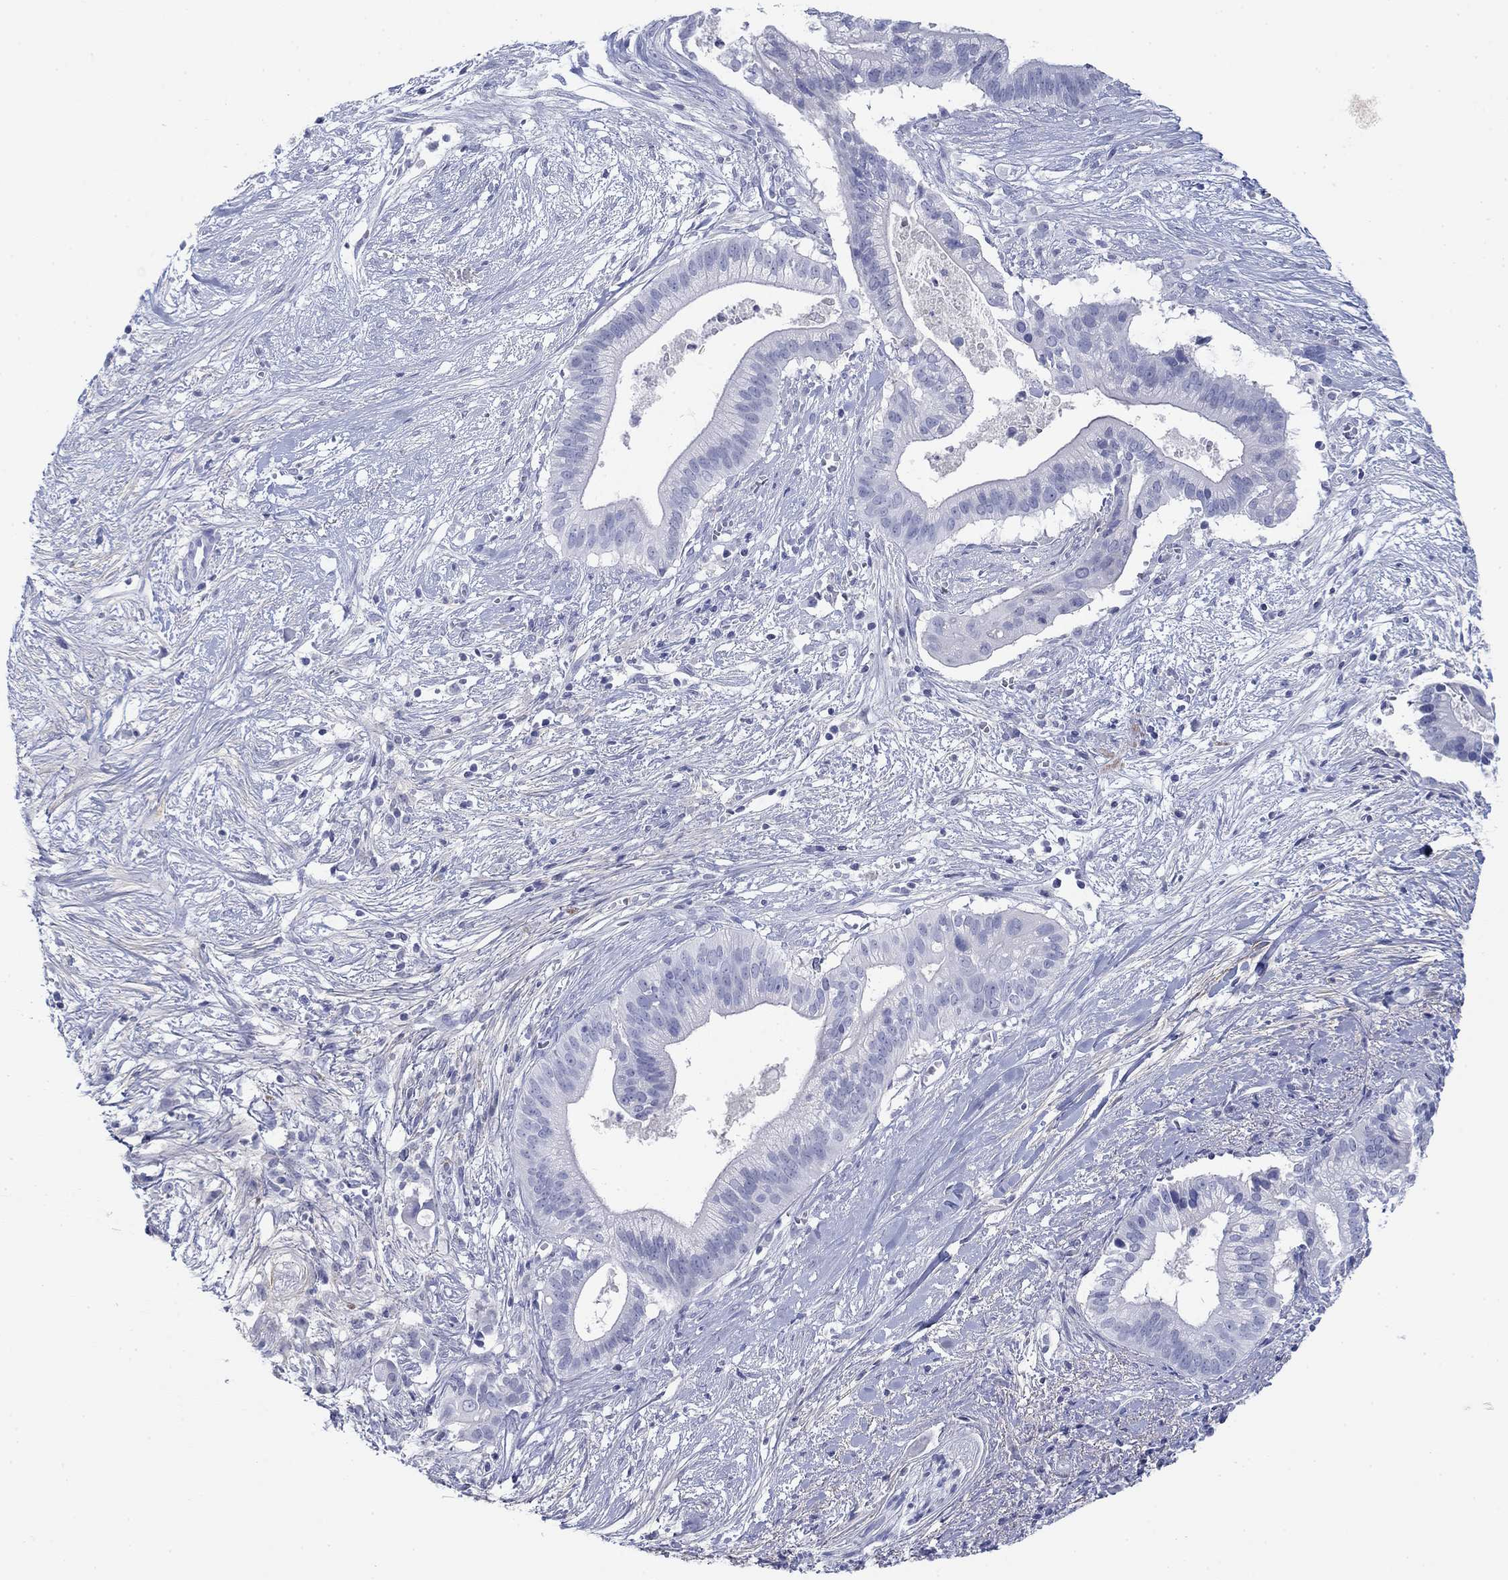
{"staining": {"intensity": "negative", "quantity": "none", "location": "none"}, "tissue": "pancreatic cancer", "cell_type": "Tumor cells", "image_type": "cancer", "snomed": [{"axis": "morphology", "description": "Adenocarcinoma, NOS"}, {"axis": "topography", "description": "Pancreas"}], "caption": "DAB immunohistochemical staining of adenocarcinoma (pancreatic) displays no significant positivity in tumor cells. The staining is performed using DAB brown chromogen with nuclei counter-stained in using hematoxylin.", "gene": "PDYN", "patient": {"sex": "male", "age": 61}}